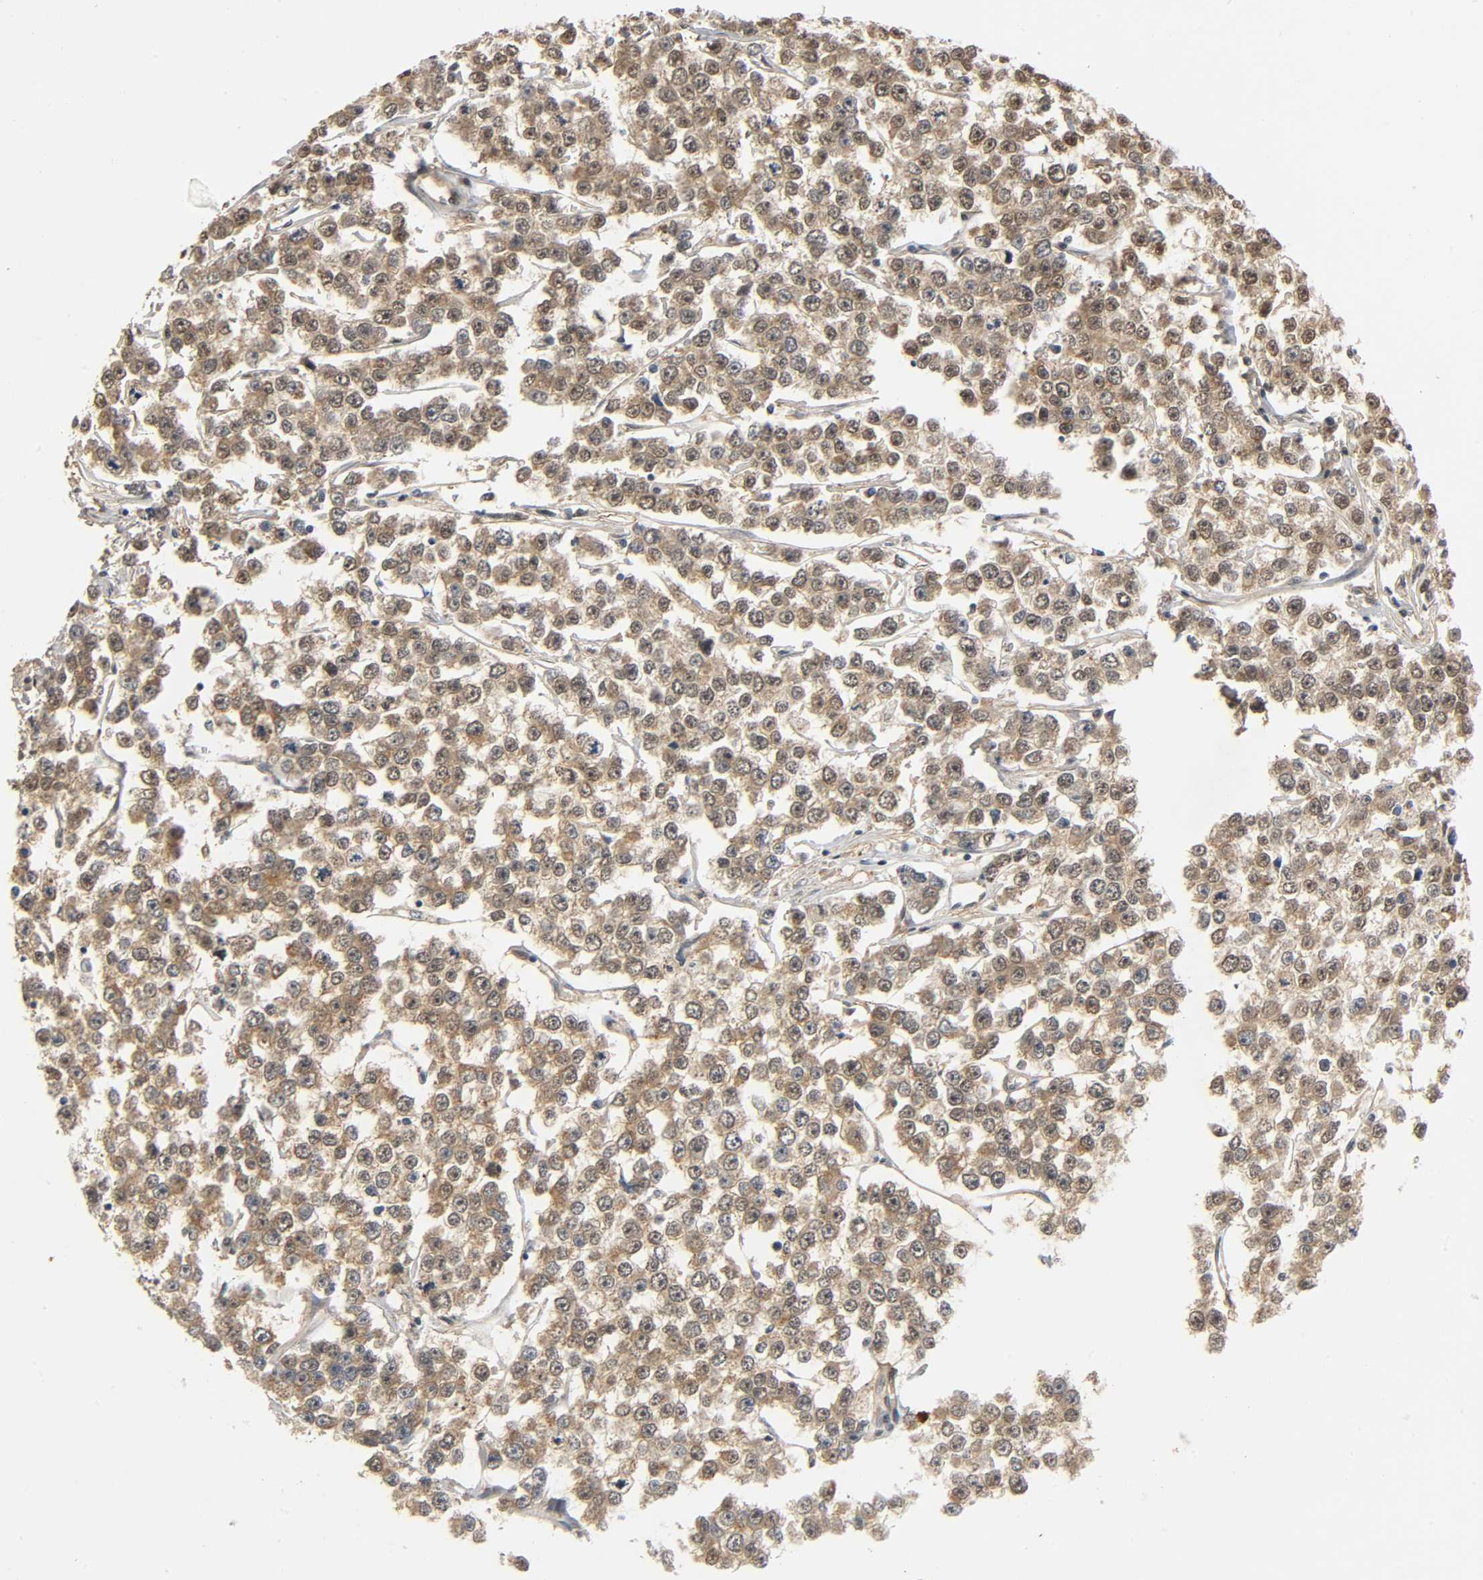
{"staining": {"intensity": "moderate", "quantity": ">75%", "location": "cytoplasmic/membranous,nuclear"}, "tissue": "testis cancer", "cell_type": "Tumor cells", "image_type": "cancer", "snomed": [{"axis": "morphology", "description": "Seminoma, NOS"}, {"axis": "morphology", "description": "Carcinoma, Embryonal, NOS"}, {"axis": "topography", "description": "Testis"}], "caption": "An immunohistochemistry (IHC) photomicrograph of neoplastic tissue is shown. Protein staining in brown labels moderate cytoplasmic/membranous and nuclear positivity in testis cancer (embryonal carcinoma) within tumor cells.", "gene": "ZFPM2", "patient": {"sex": "male", "age": 52}}